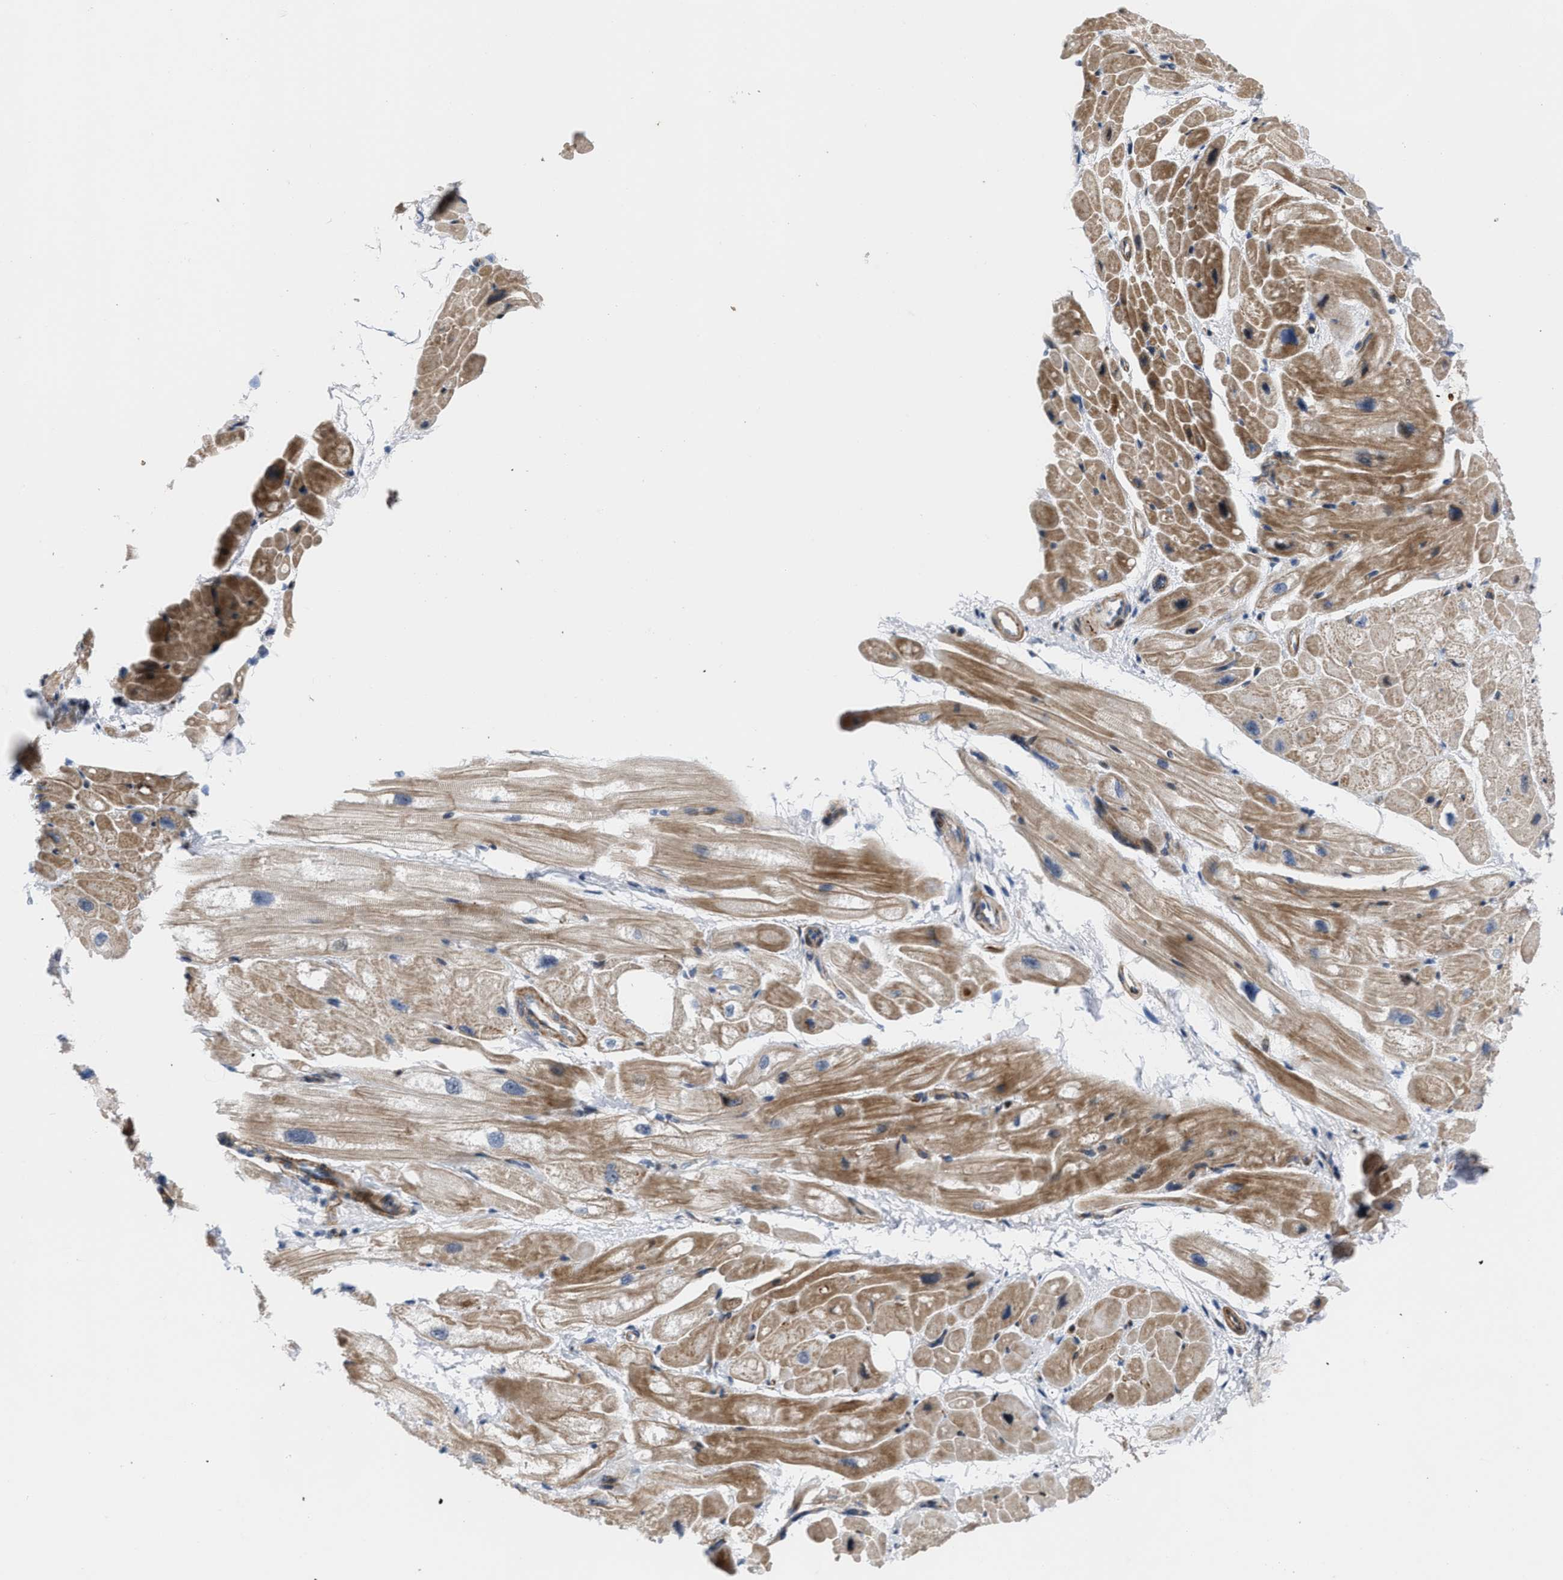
{"staining": {"intensity": "moderate", "quantity": "25%-75%", "location": "cytoplasmic/membranous"}, "tissue": "heart muscle", "cell_type": "Cardiomyocytes", "image_type": "normal", "snomed": [{"axis": "morphology", "description": "Normal tissue, NOS"}, {"axis": "topography", "description": "Heart"}], "caption": "The image demonstrates a brown stain indicating the presence of a protein in the cytoplasmic/membranous of cardiomyocytes in heart muscle.", "gene": "POLR1F", "patient": {"sex": "male", "age": 49}}